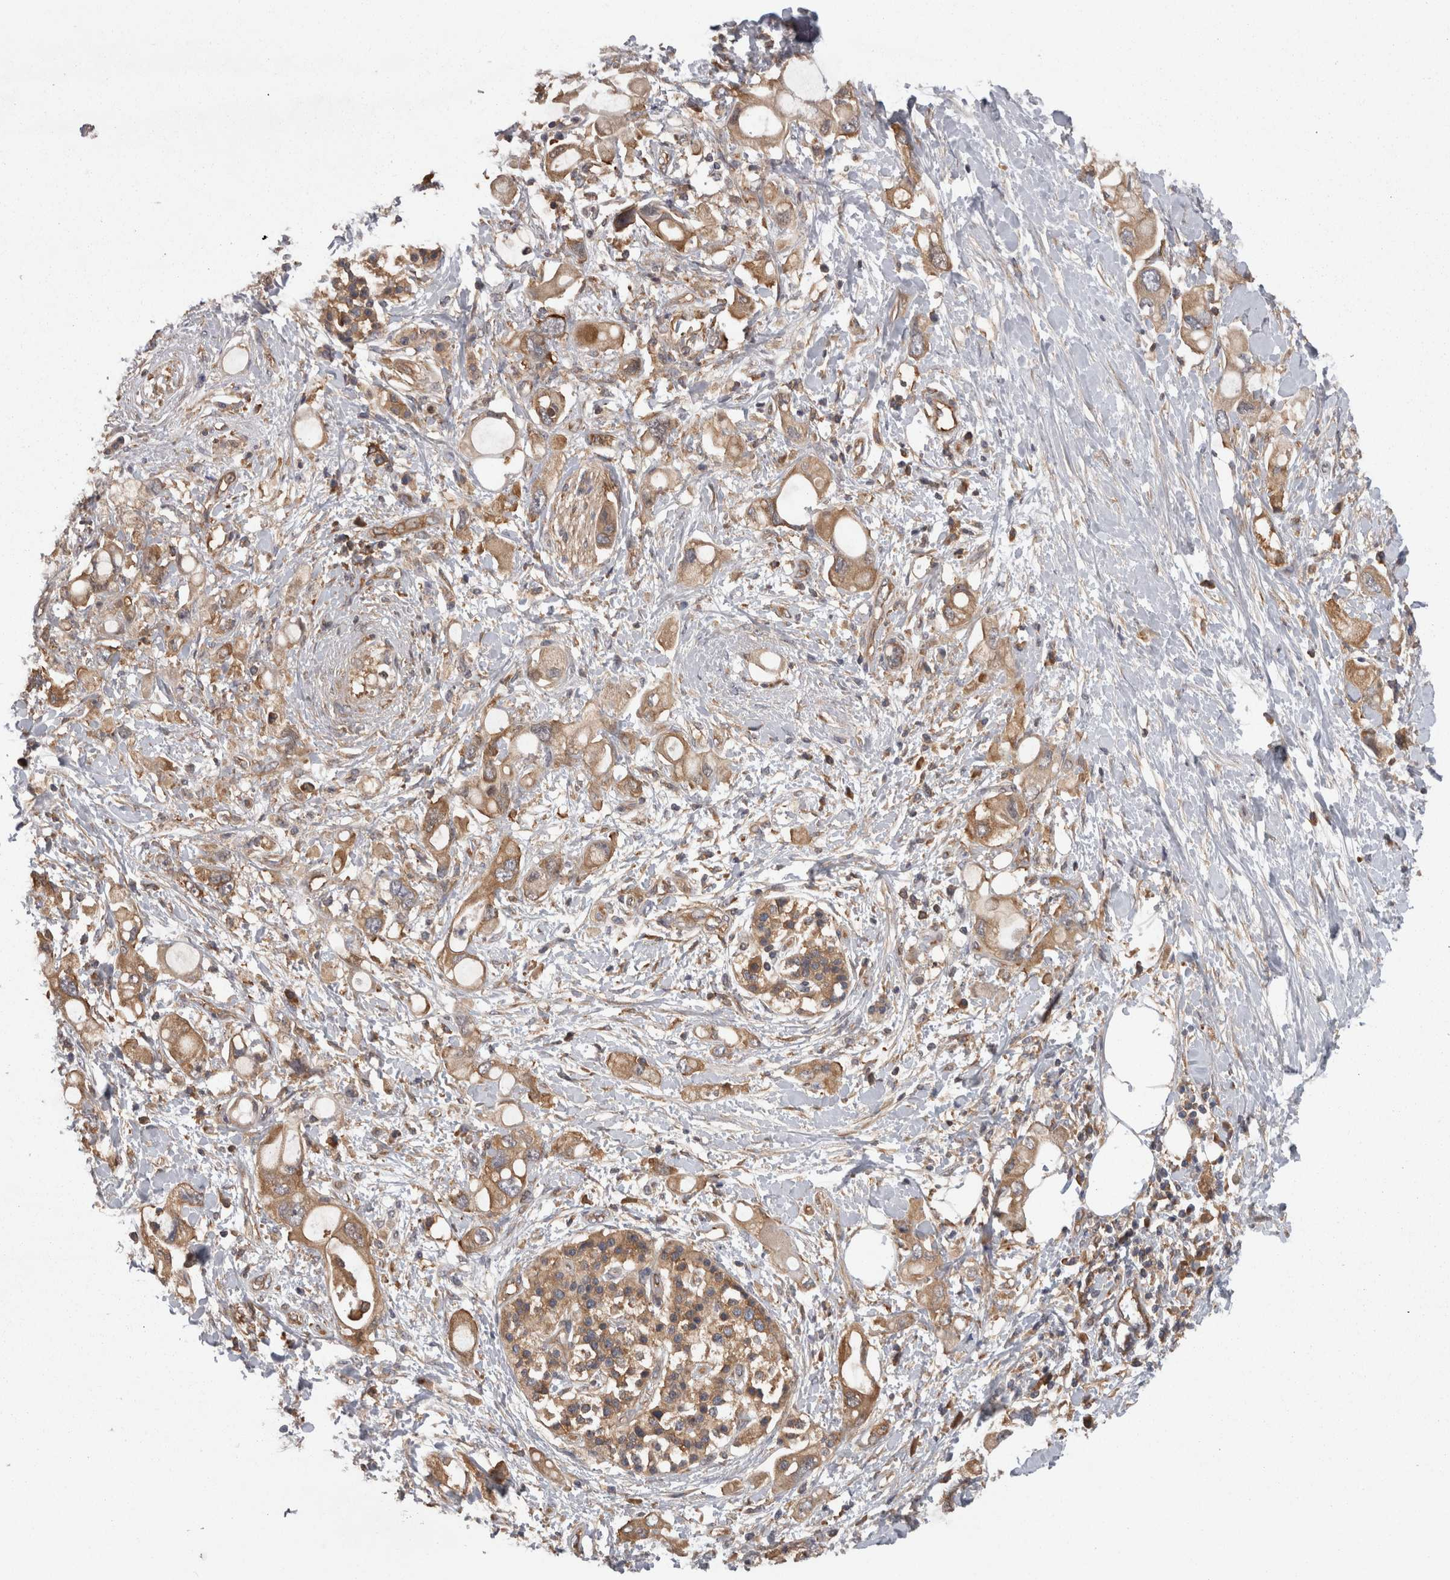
{"staining": {"intensity": "moderate", "quantity": ">75%", "location": "cytoplasmic/membranous"}, "tissue": "pancreatic cancer", "cell_type": "Tumor cells", "image_type": "cancer", "snomed": [{"axis": "morphology", "description": "Adenocarcinoma, NOS"}, {"axis": "topography", "description": "Pancreas"}], "caption": "Protein expression analysis of adenocarcinoma (pancreatic) displays moderate cytoplasmic/membranous positivity in approximately >75% of tumor cells.", "gene": "SMCR8", "patient": {"sex": "female", "age": 56}}